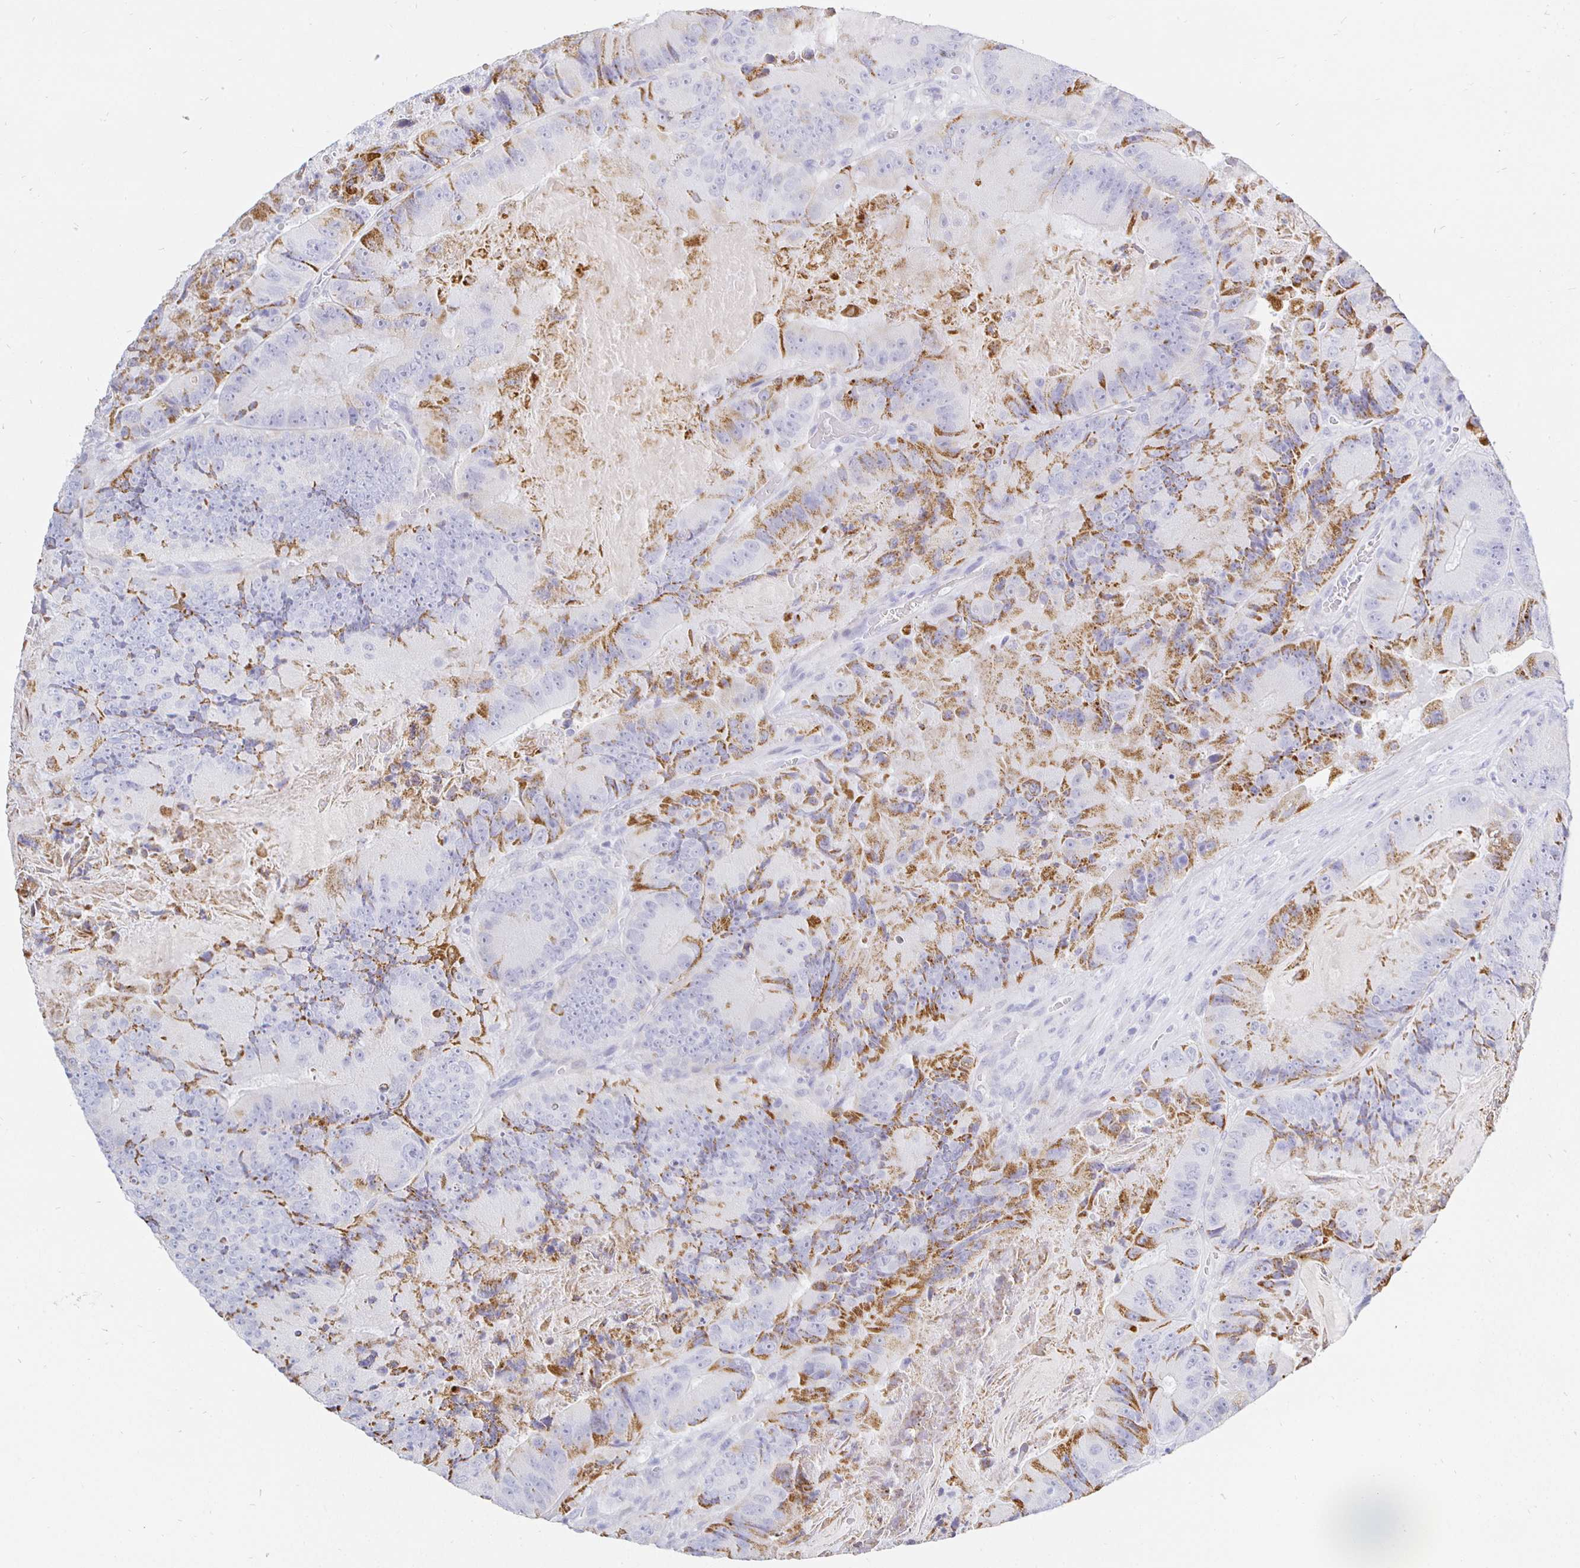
{"staining": {"intensity": "moderate", "quantity": "<25%", "location": "cytoplasmic/membranous"}, "tissue": "colorectal cancer", "cell_type": "Tumor cells", "image_type": "cancer", "snomed": [{"axis": "morphology", "description": "Adenocarcinoma, NOS"}, {"axis": "topography", "description": "Colon"}], "caption": "About <25% of tumor cells in colorectal cancer display moderate cytoplasmic/membranous protein staining as visualized by brown immunohistochemical staining.", "gene": "CR2", "patient": {"sex": "female", "age": 86}}